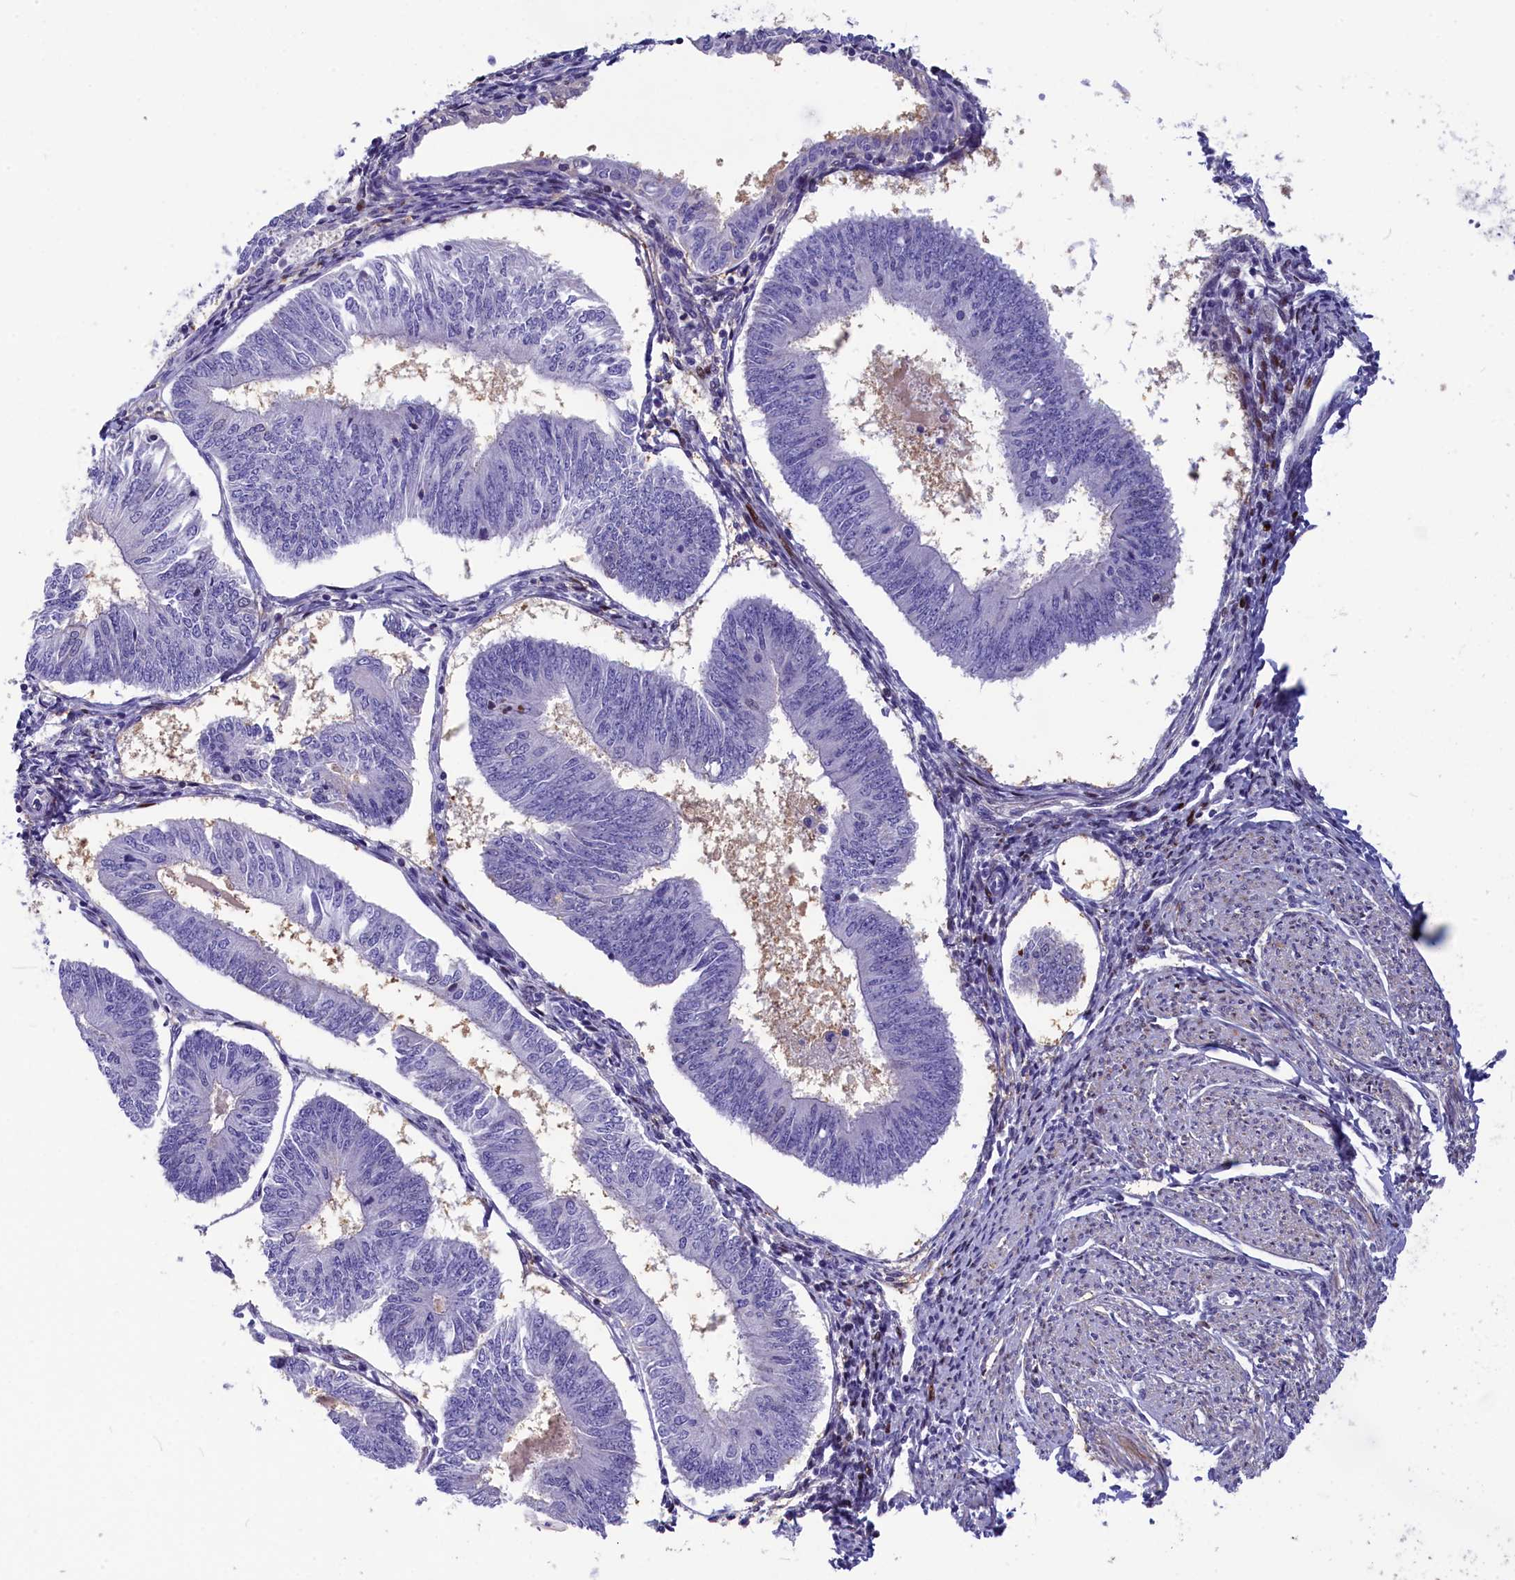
{"staining": {"intensity": "negative", "quantity": "none", "location": "none"}, "tissue": "endometrial cancer", "cell_type": "Tumor cells", "image_type": "cancer", "snomed": [{"axis": "morphology", "description": "Adenocarcinoma, NOS"}, {"axis": "topography", "description": "Endometrium"}], "caption": "Immunohistochemistry photomicrograph of neoplastic tissue: endometrial cancer (adenocarcinoma) stained with DAB exhibits no significant protein positivity in tumor cells.", "gene": "NKPD1", "patient": {"sex": "female", "age": 58}}